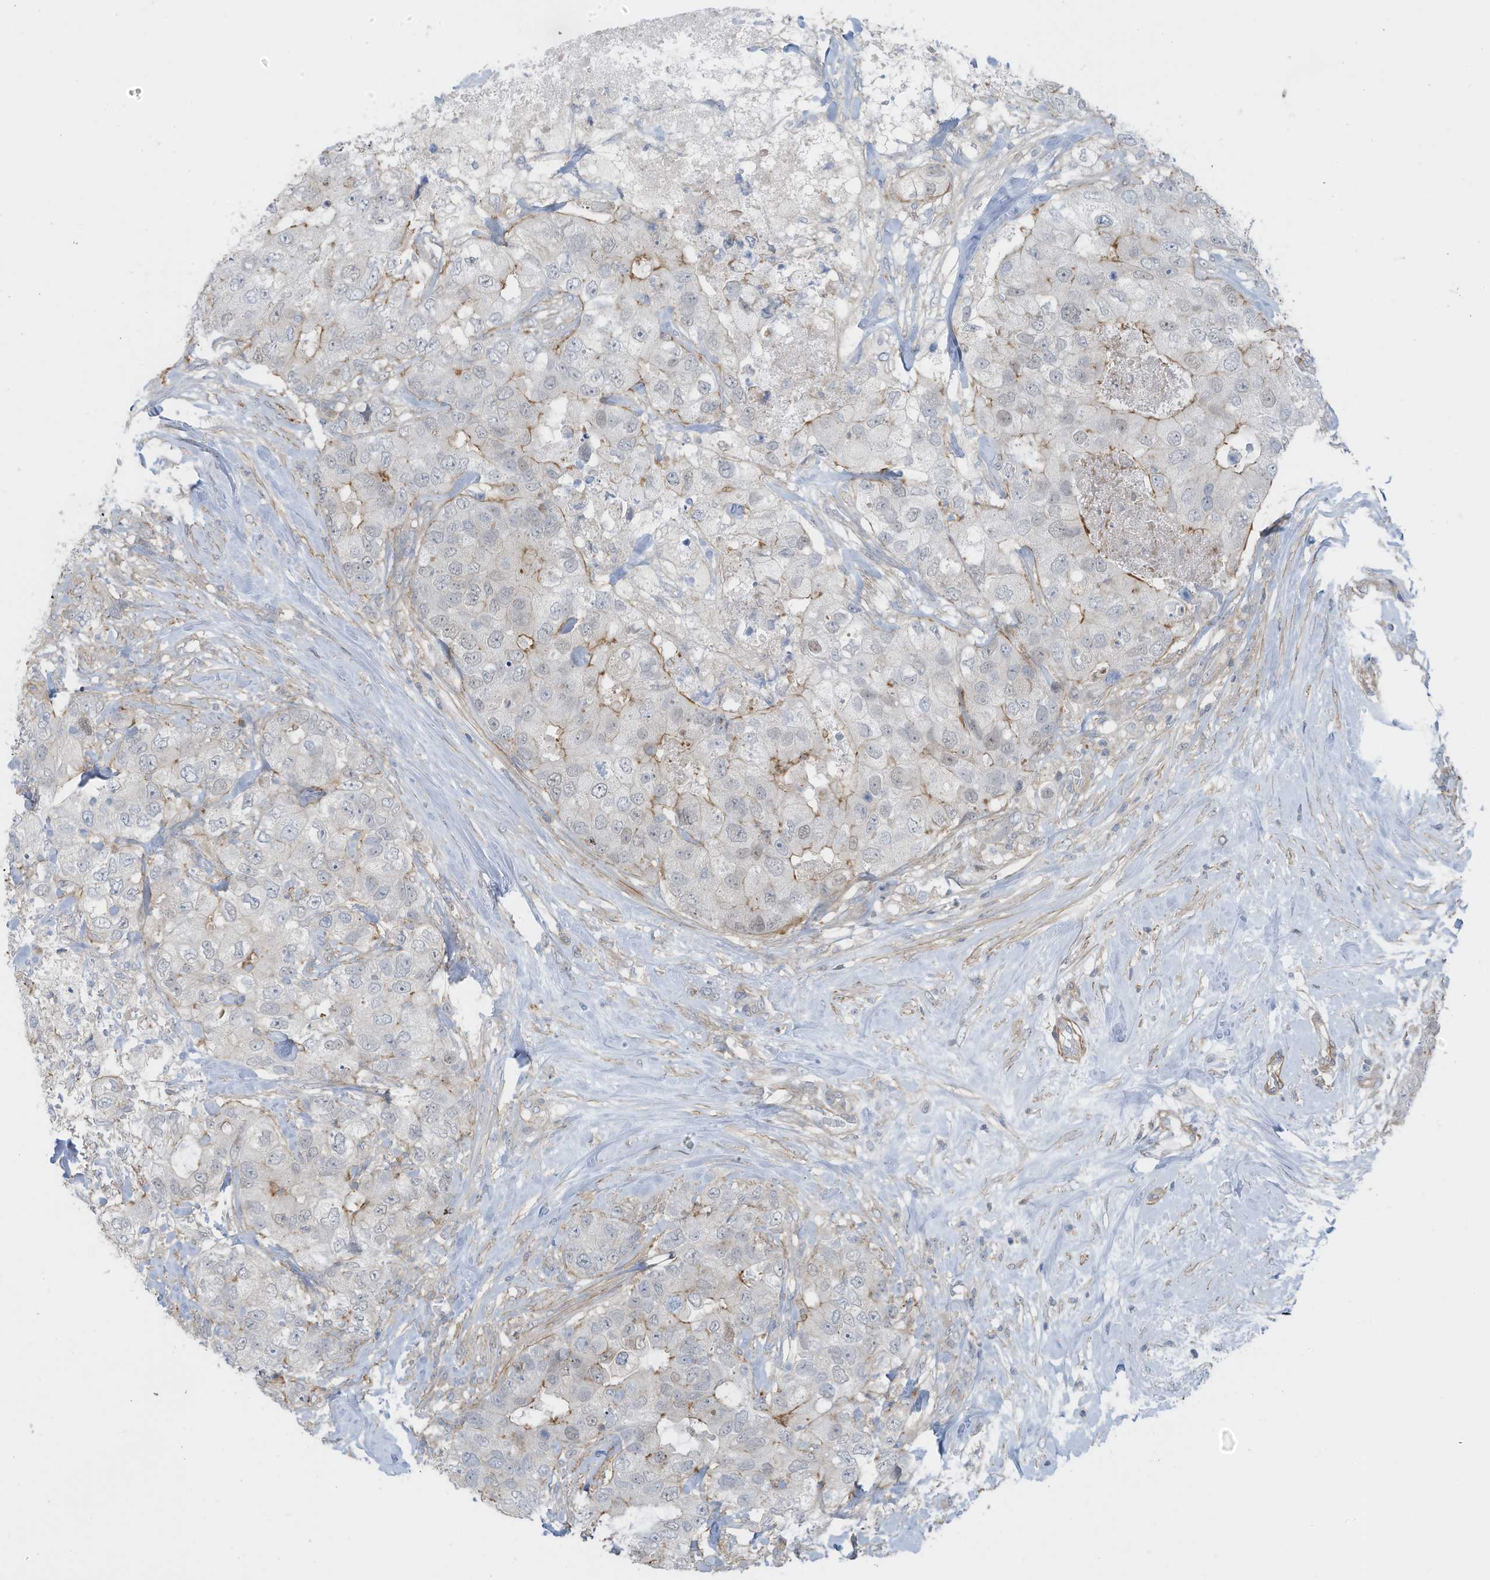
{"staining": {"intensity": "moderate", "quantity": "<25%", "location": "cytoplasmic/membranous"}, "tissue": "breast cancer", "cell_type": "Tumor cells", "image_type": "cancer", "snomed": [{"axis": "morphology", "description": "Duct carcinoma"}, {"axis": "topography", "description": "Breast"}], "caption": "About <25% of tumor cells in breast cancer (infiltrating ductal carcinoma) reveal moderate cytoplasmic/membranous protein expression as visualized by brown immunohistochemical staining.", "gene": "ZNF846", "patient": {"sex": "female", "age": 62}}